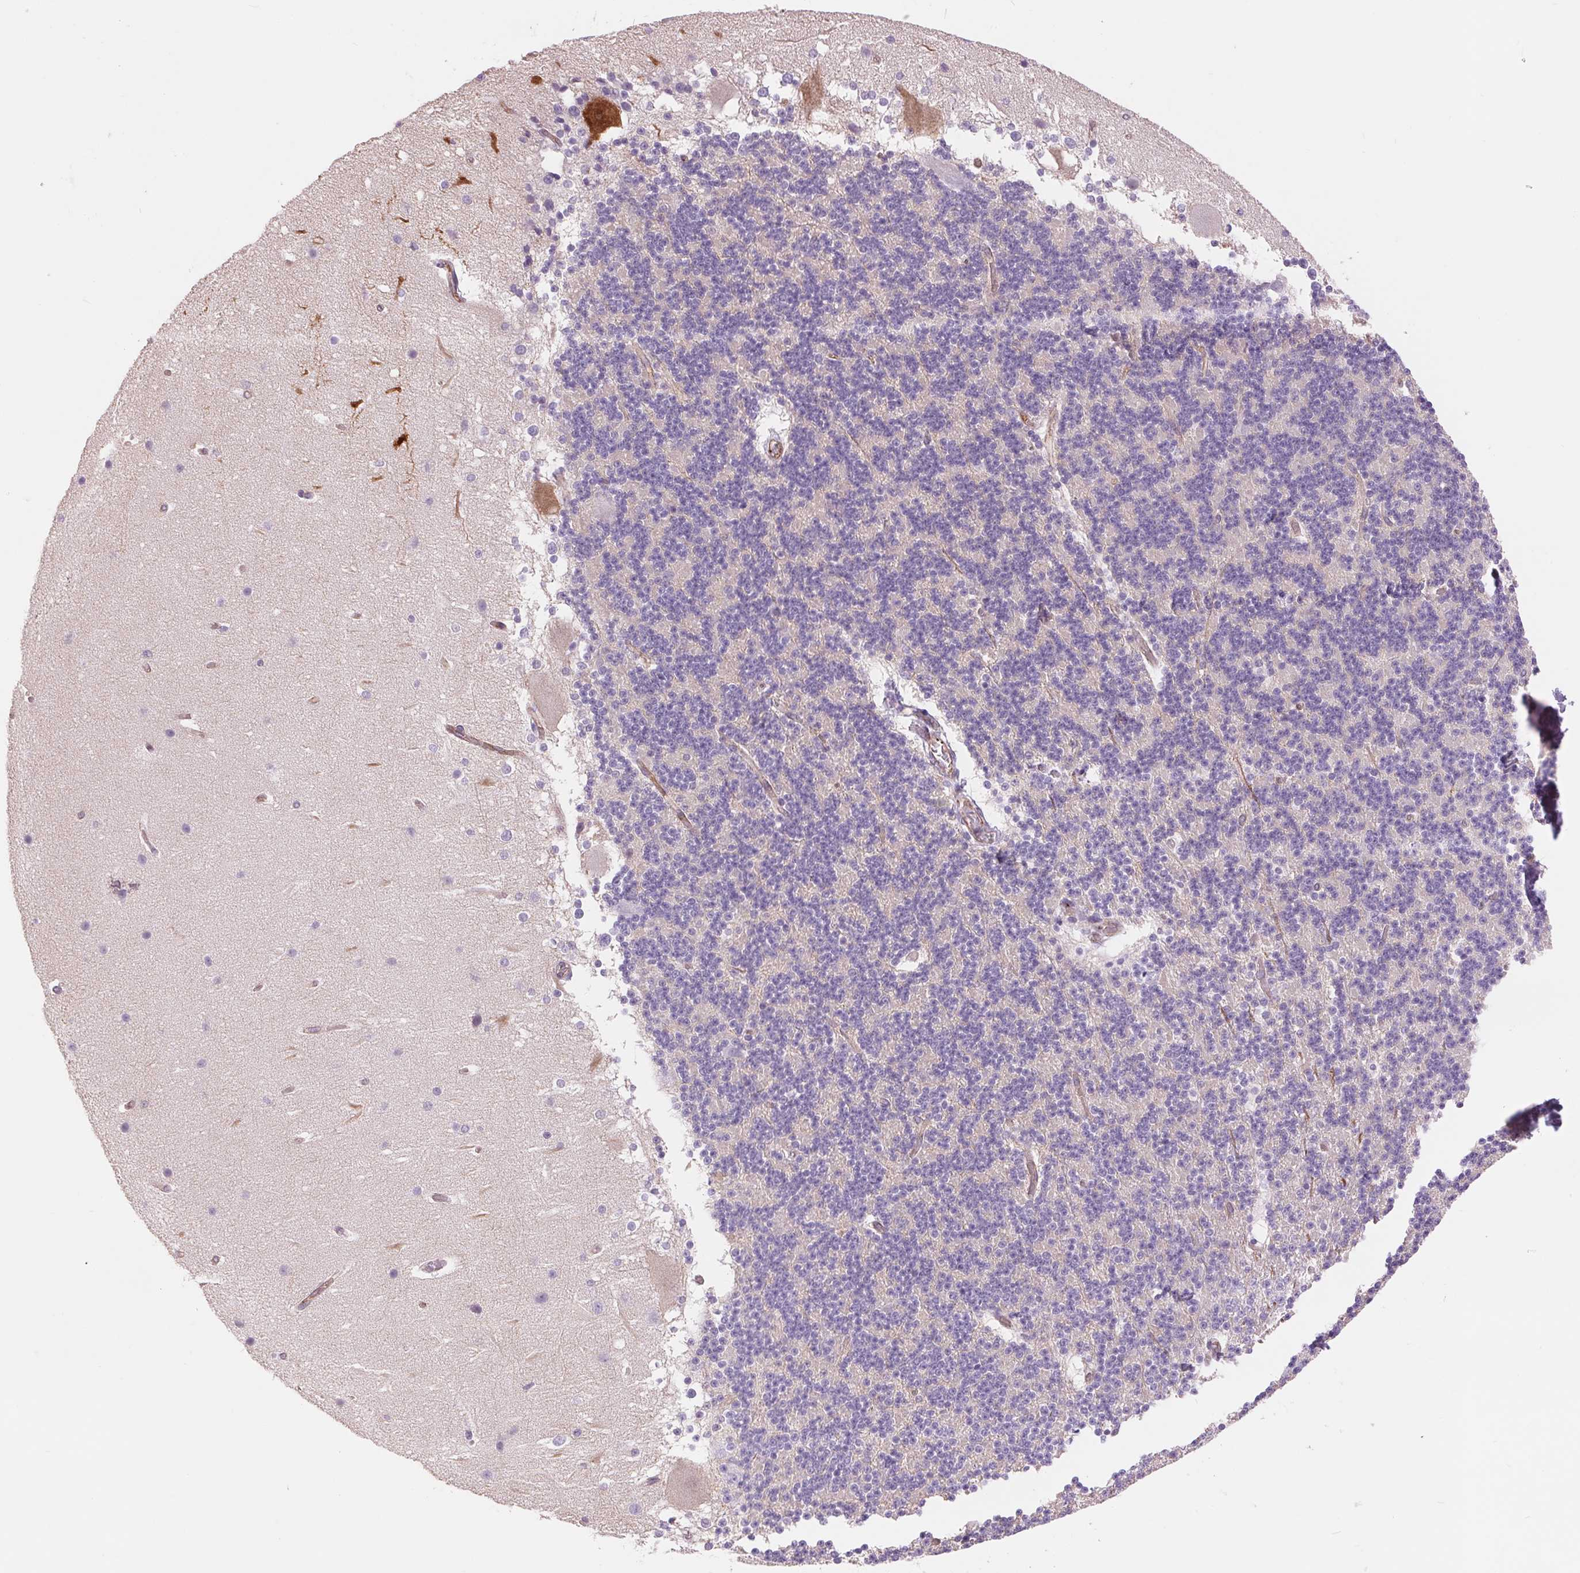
{"staining": {"intensity": "negative", "quantity": "none", "location": "none"}, "tissue": "cerebellum", "cell_type": "Cells in granular layer", "image_type": "normal", "snomed": [{"axis": "morphology", "description": "Normal tissue, NOS"}, {"axis": "topography", "description": "Cerebellum"}], "caption": "High power microscopy image of an immunohistochemistry image of benign cerebellum, revealing no significant staining in cells in granular layer.", "gene": "DIXDC1", "patient": {"sex": "female", "age": 19}}